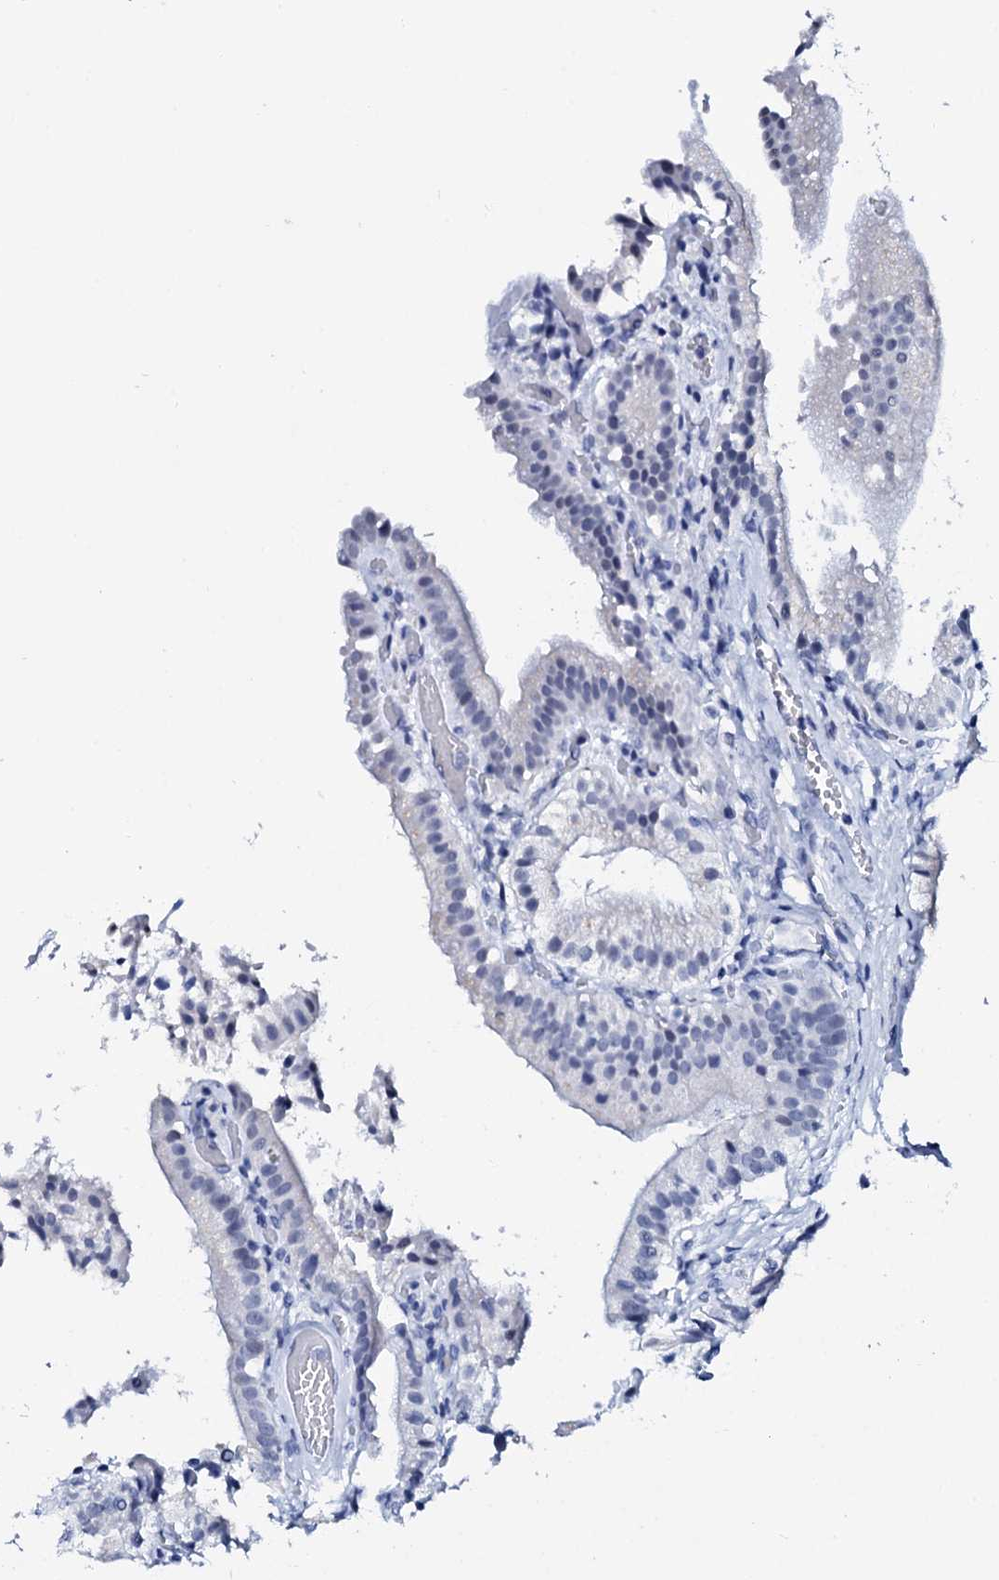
{"staining": {"intensity": "weak", "quantity": "<25%", "location": "nuclear"}, "tissue": "gallbladder", "cell_type": "Glandular cells", "image_type": "normal", "snomed": [{"axis": "morphology", "description": "Normal tissue, NOS"}, {"axis": "topography", "description": "Gallbladder"}], "caption": "There is no significant expression in glandular cells of gallbladder. (DAB (3,3'-diaminobenzidine) immunohistochemistry (IHC) with hematoxylin counter stain).", "gene": "SPATA19", "patient": {"sex": "female", "age": 47}}